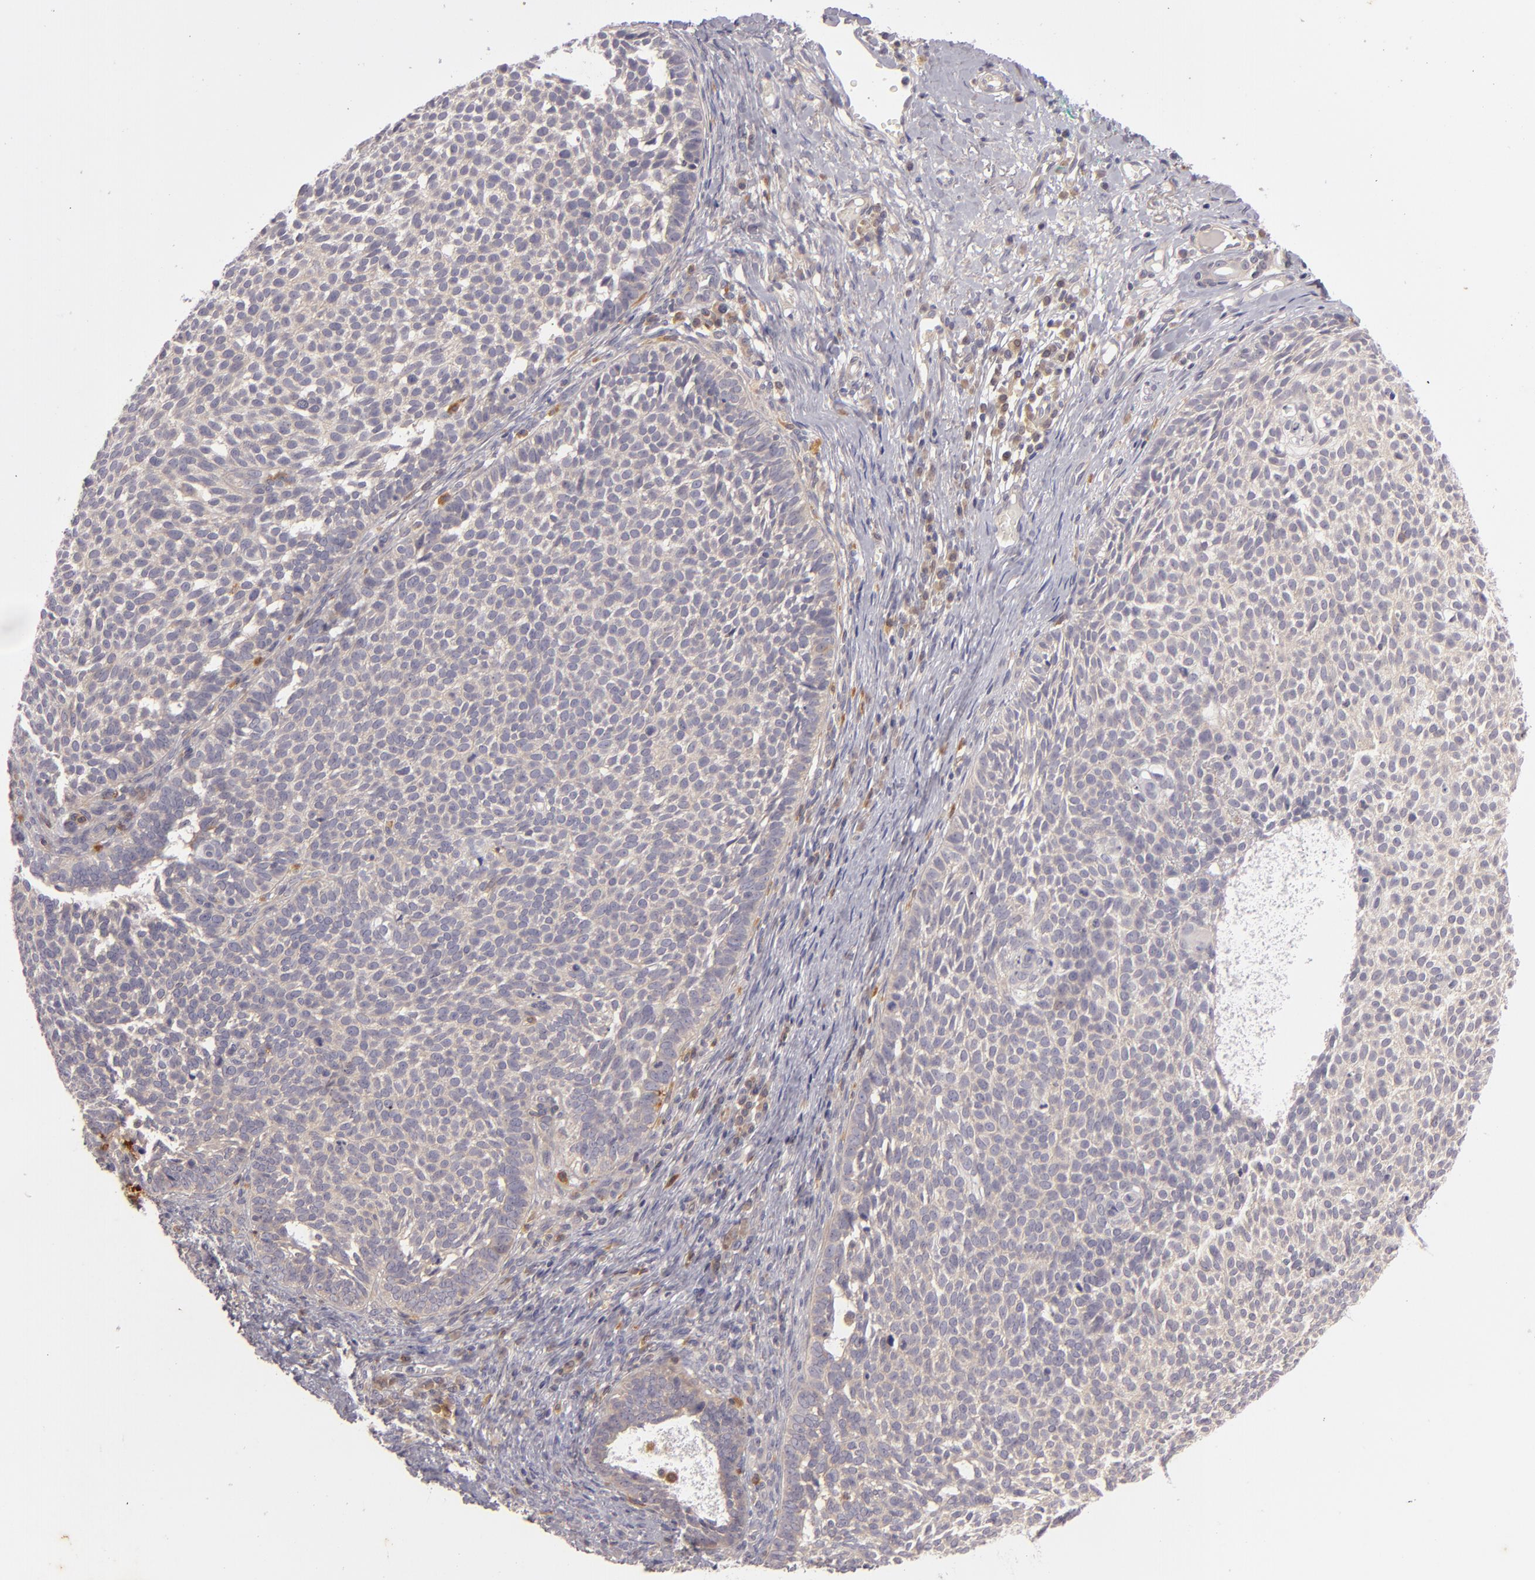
{"staining": {"intensity": "weak", "quantity": ">75%", "location": "cytoplasmic/membranous"}, "tissue": "skin cancer", "cell_type": "Tumor cells", "image_type": "cancer", "snomed": [{"axis": "morphology", "description": "Basal cell carcinoma"}, {"axis": "topography", "description": "Skin"}], "caption": "Immunohistochemical staining of human skin cancer reveals low levels of weak cytoplasmic/membranous expression in about >75% of tumor cells. Using DAB (brown) and hematoxylin (blue) stains, captured at high magnification using brightfield microscopy.", "gene": "CD83", "patient": {"sex": "male", "age": 63}}